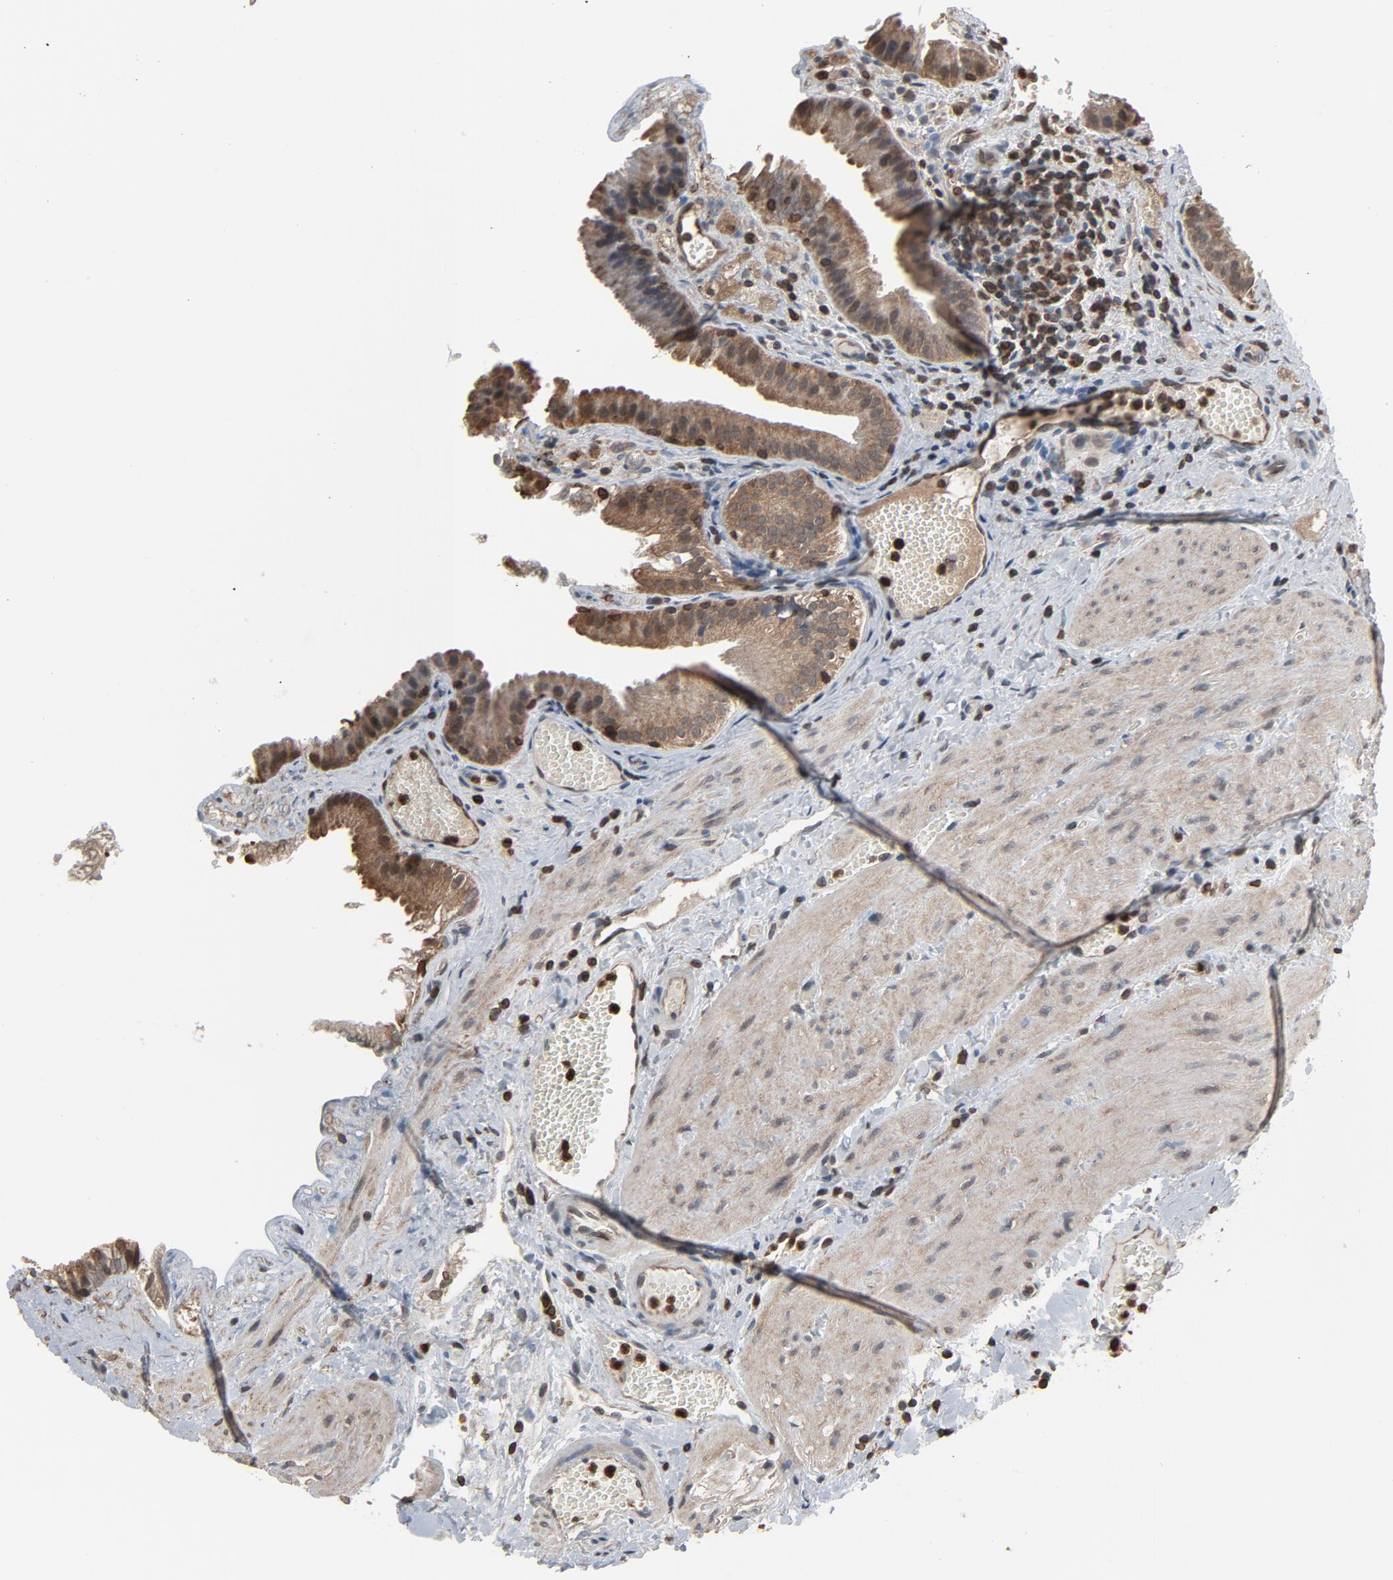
{"staining": {"intensity": "moderate", "quantity": ">75%", "location": "cytoplasmic/membranous"}, "tissue": "gallbladder", "cell_type": "Glandular cells", "image_type": "normal", "snomed": [{"axis": "morphology", "description": "Normal tissue, NOS"}, {"axis": "topography", "description": "Gallbladder"}], "caption": "High-magnification brightfield microscopy of unremarkable gallbladder stained with DAB (brown) and counterstained with hematoxylin (blue). glandular cells exhibit moderate cytoplasmic/membranous expression is present in approximately>75% of cells. (DAB (3,3'-diaminobenzidine) IHC with brightfield microscopy, high magnification).", "gene": "UBE2D1", "patient": {"sex": "female", "age": 24}}